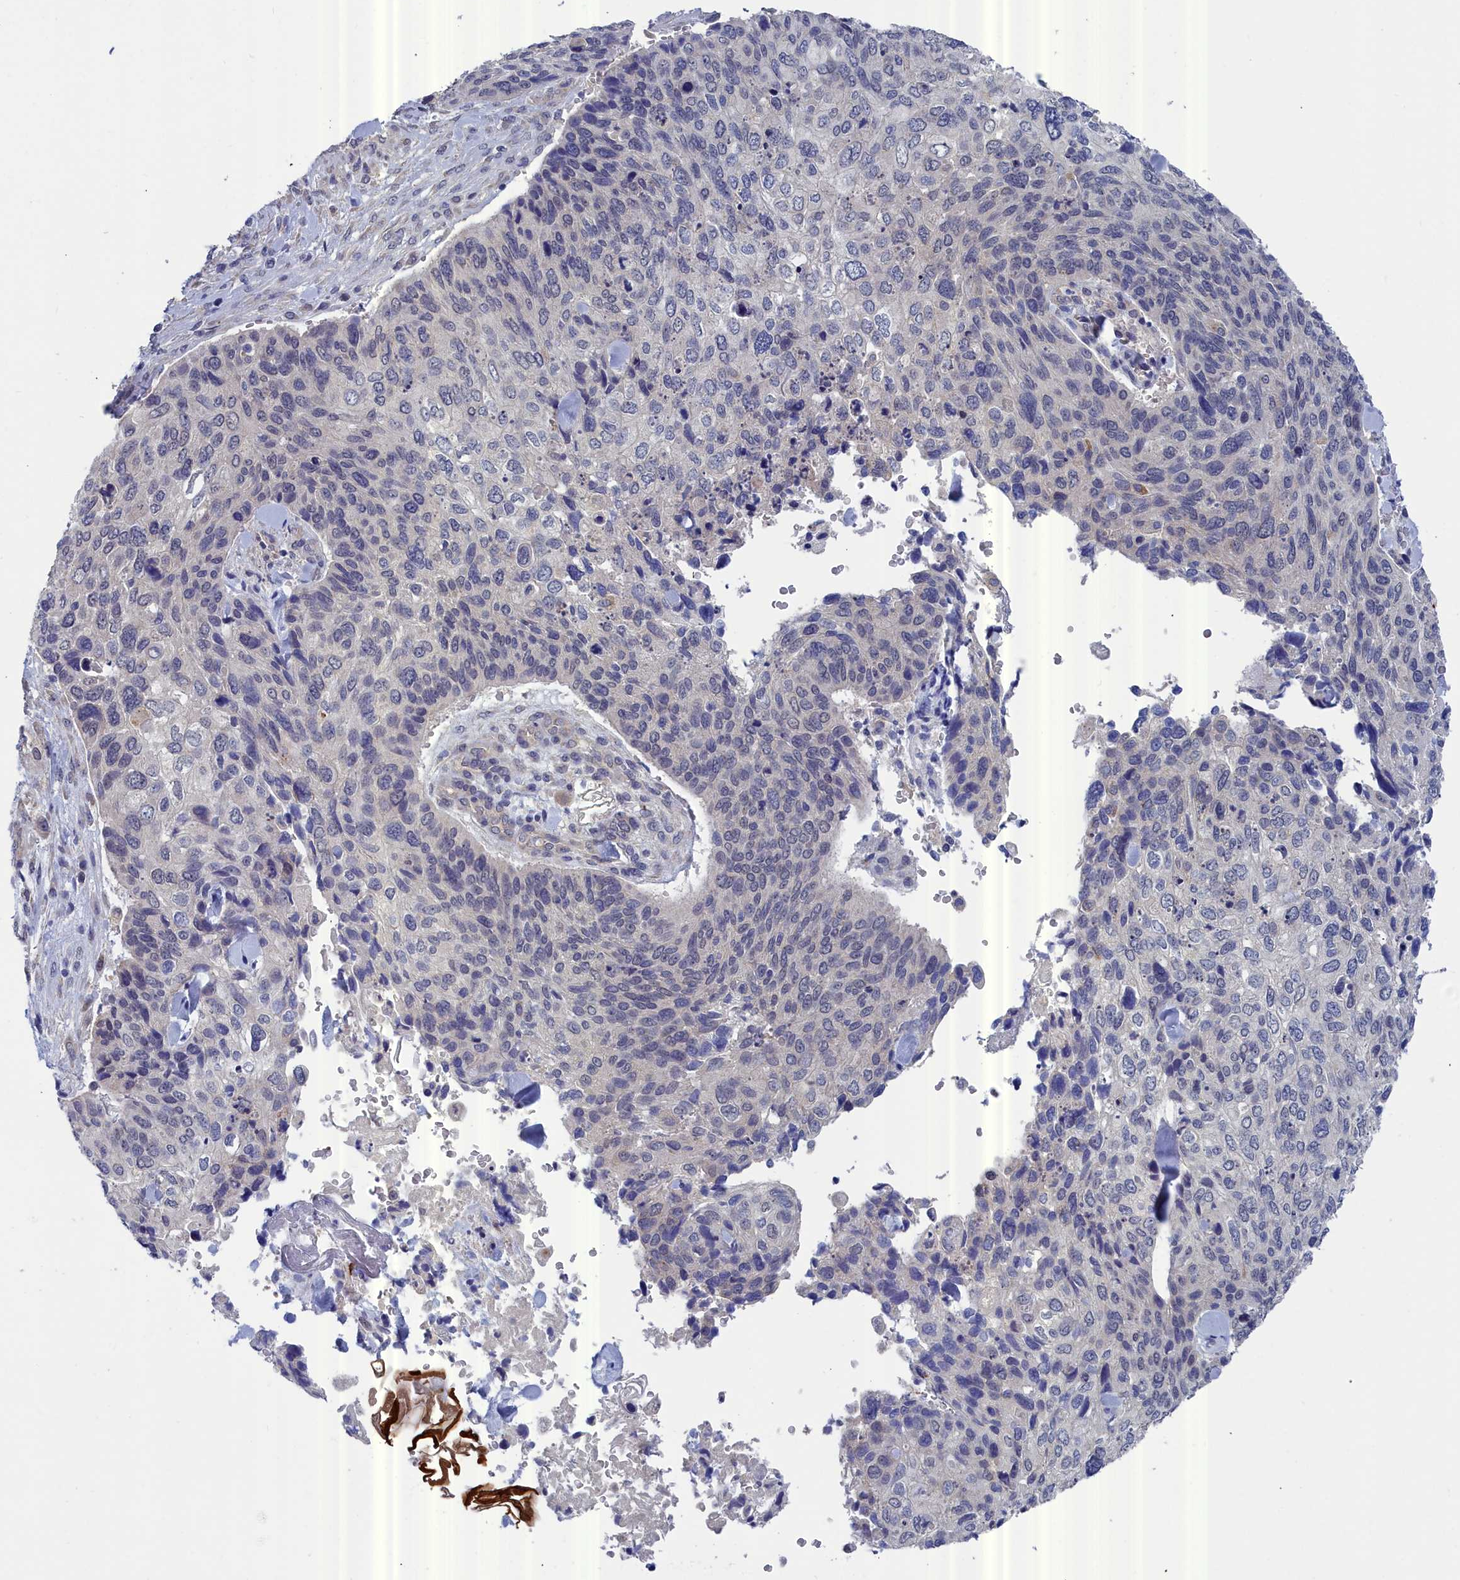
{"staining": {"intensity": "negative", "quantity": "none", "location": "none"}, "tissue": "skin cancer", "cell_type": "Tumor cells", "image_type": "cancer", "snomed": [{"axis": "morphology", "description": "Basal cell carcinoma"}, {"axis": "topography", "description": "Skin"}], "caption": "High power microscopy image of an immunohistochemistry (IHC) image of skin basal cell carcinoma, revealing no significant staining in tumor cells.", "gene": "RDX", "patient": {"sex": "female", "age": 74}}